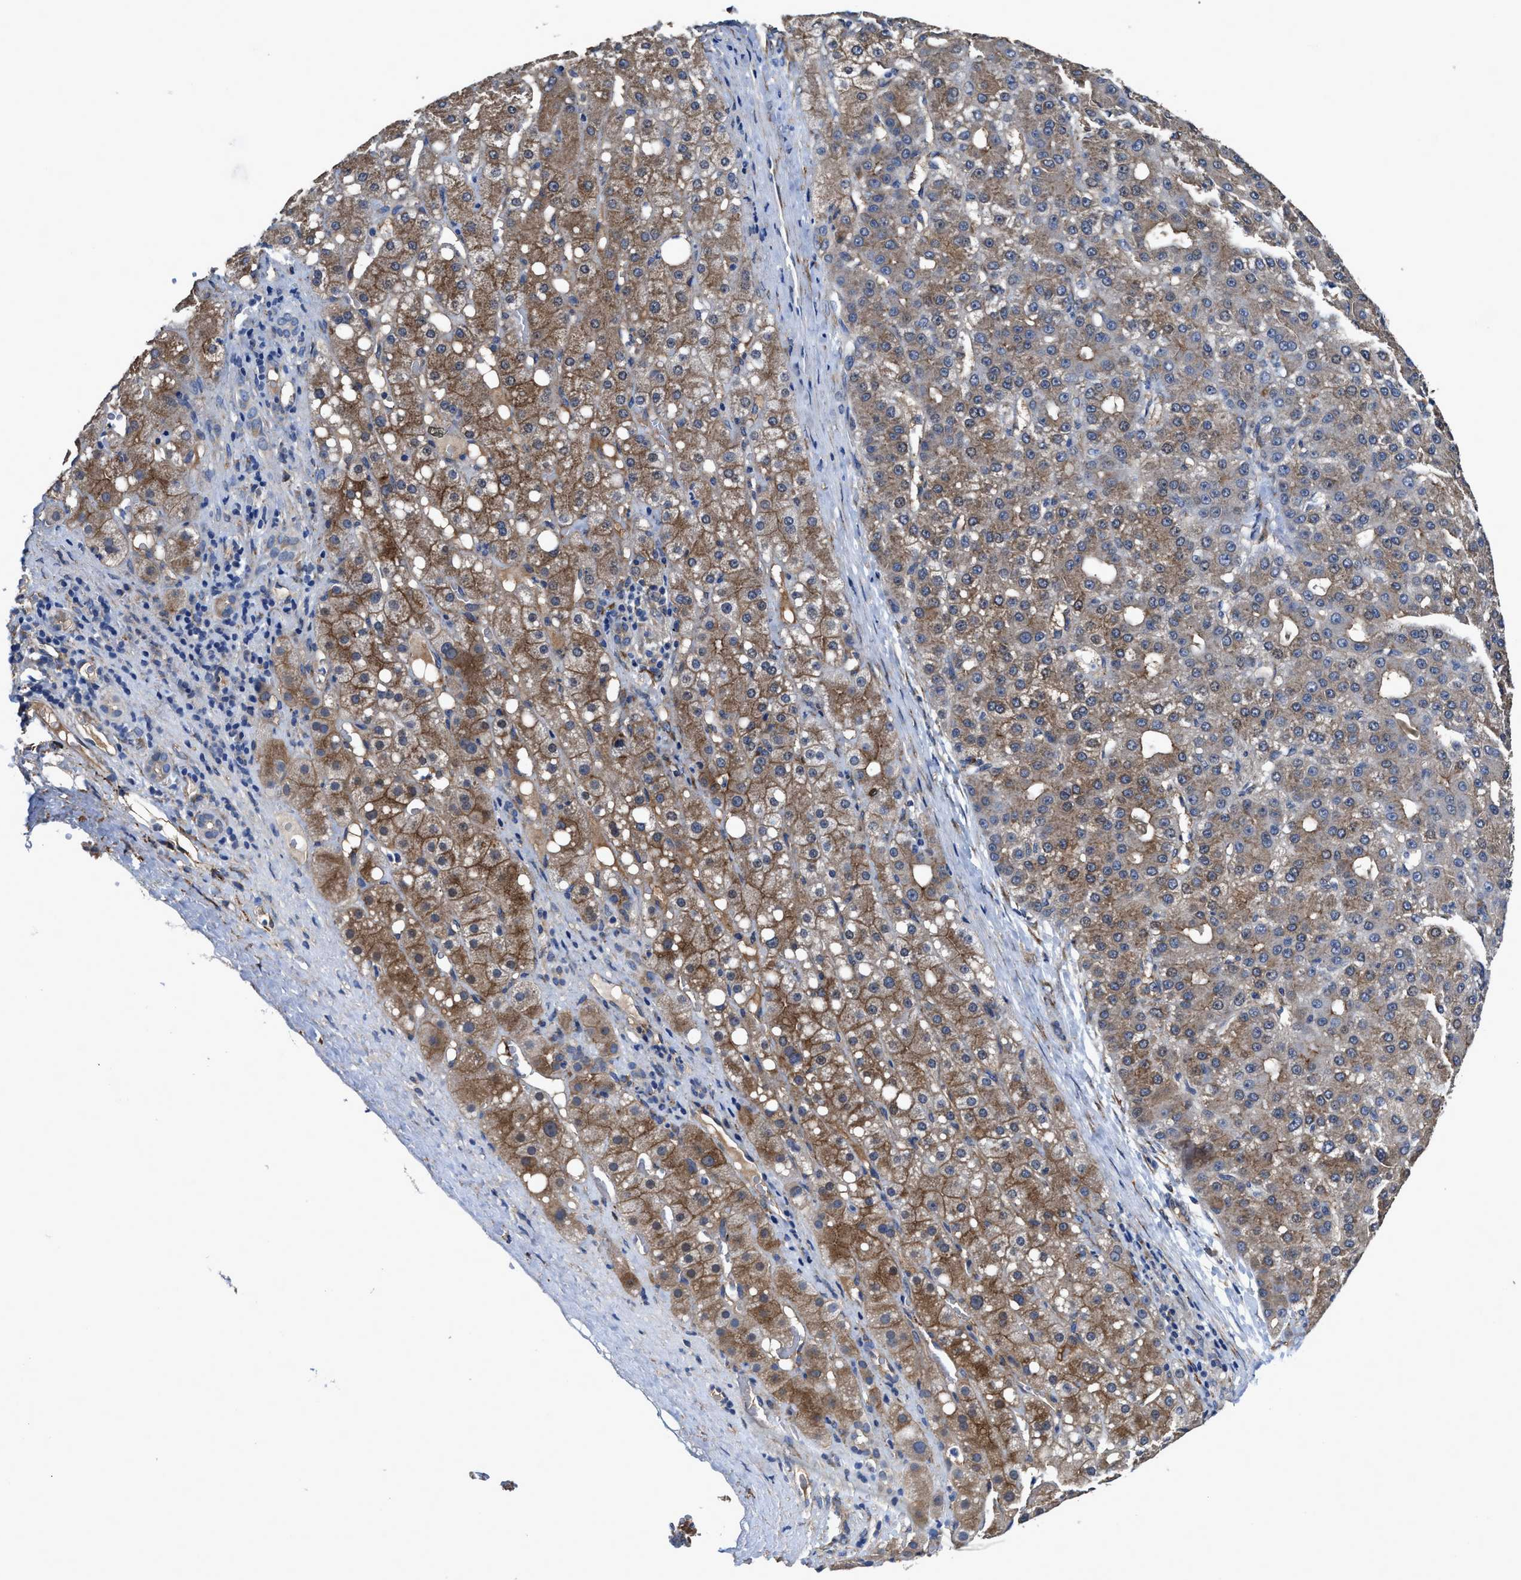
{"staining": {"intensity": "moderate", "quantity": ">75%", "location": "cytoplasmic/membranous"}, "tissue": "liver cancer", "cell_type": "Tumor cells", "image_type": "cancer", "snomed": [{"axis": "morphology", "description": "Carcinoma, Hepatocellular, NOS"}, {"axis": "topography", "description": "Liver"}], "caption": "Immunohistochemistry (IHC) micrograph of neoplastic tissue: human liver cancer (hepatocellular carcinoma) stained using immunohistochemistry shows medium levels of moderate protein expression localized specifically in the cytoplasmic/membranous of tumor cells, appearing as a cytoplasmic/membranous brown color.", "gene": "IDNK", "patient": {"sex": "male", "age": 67}}